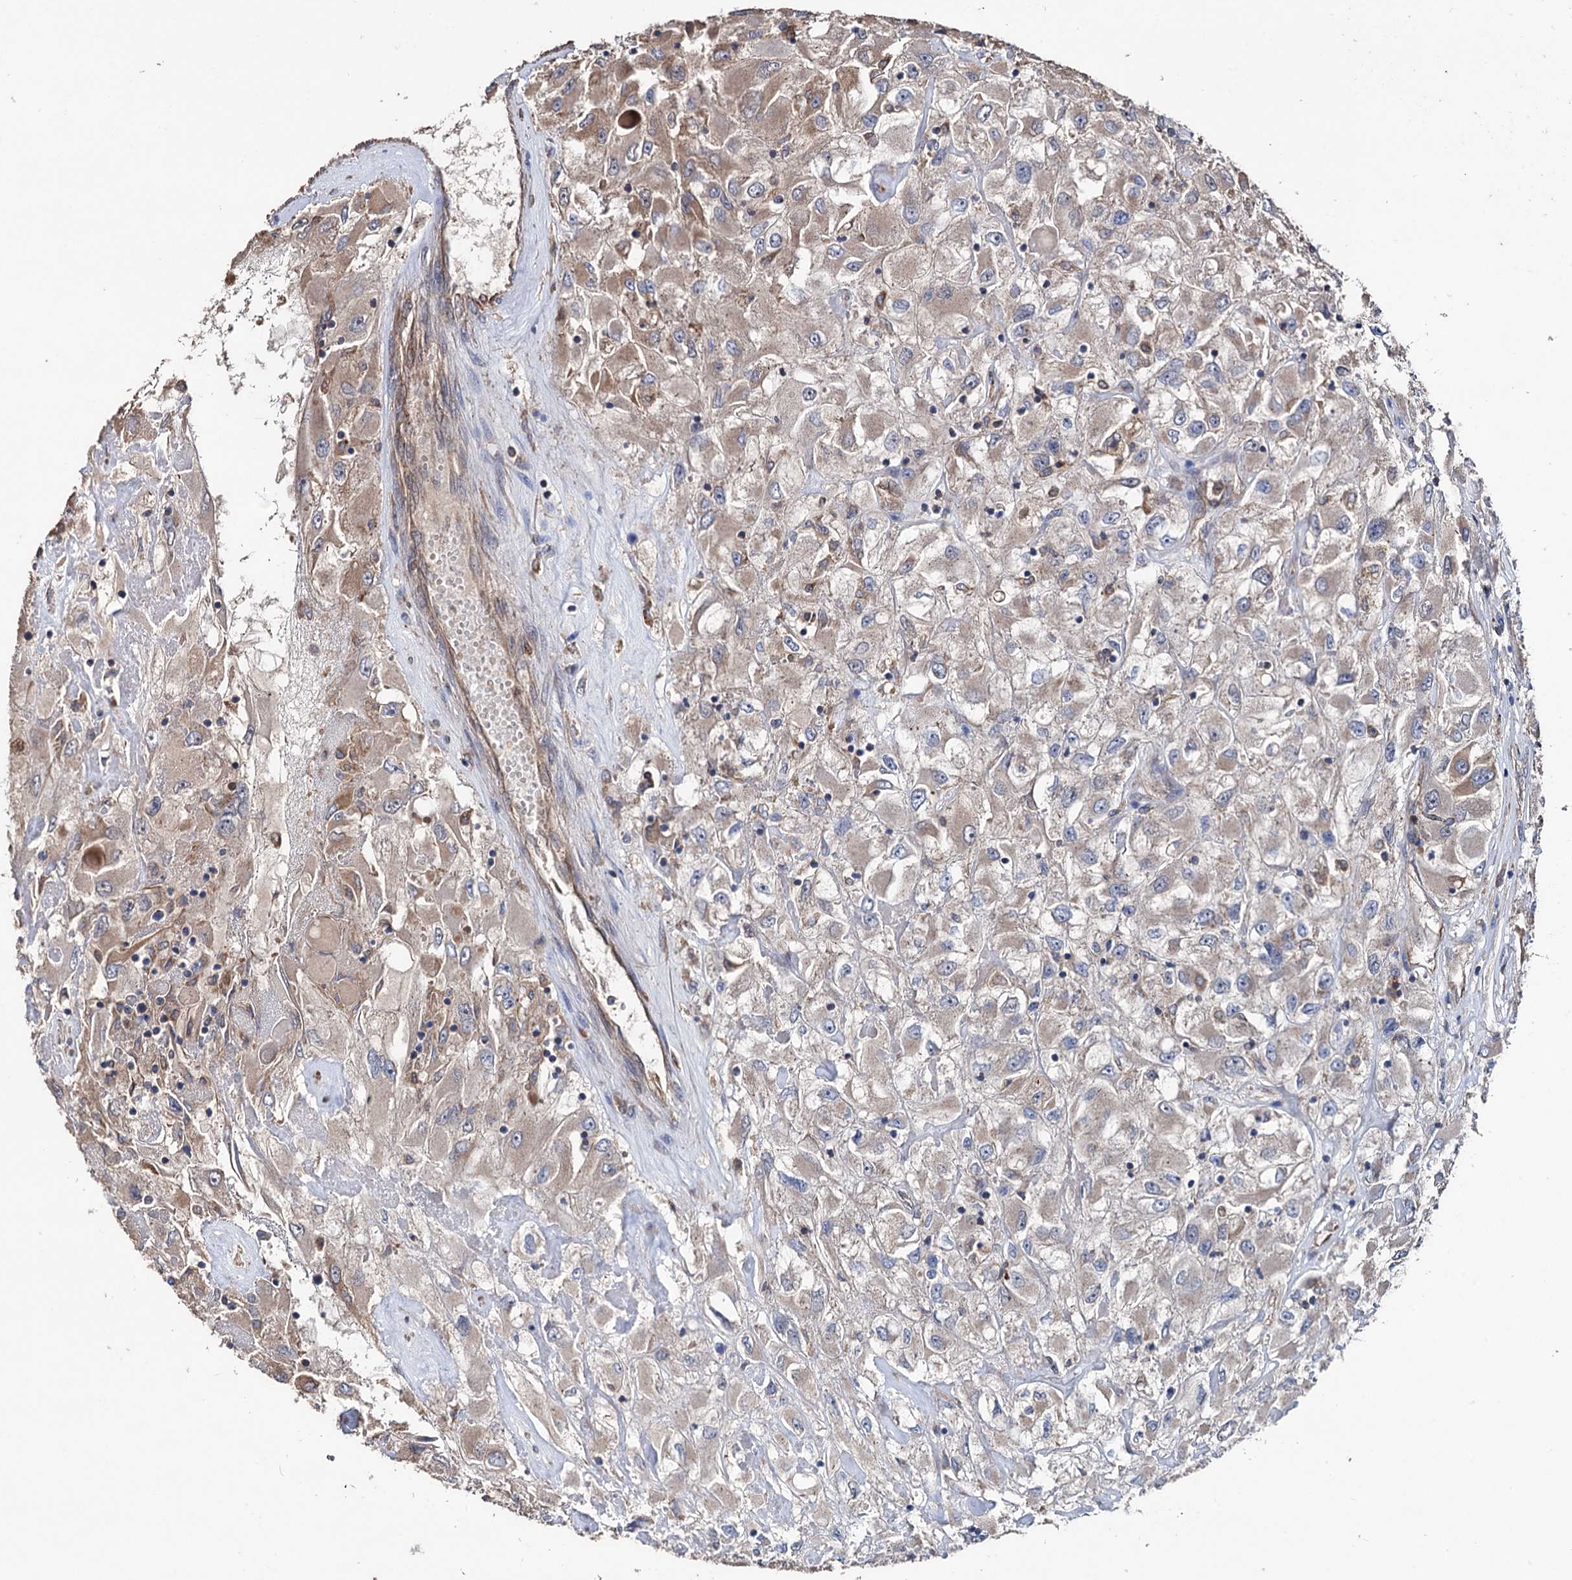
{"staining": {"intensity": "weak", "quantity": "<25%", "location": "cytoplasmic/membranous"}, "tissue": "renal cancer", "cell_type": "Tumor cells", "image_type": "cancer", "snomed": [{"axis": "morphology", "description": "Adenocarcinoma, NOS"}, {"axis": "topography", "description": "Kidney"}], "caption": "Image shows no significant protein expression in tumor cells of renal adenocarcinoma. (Stains: DAB (3,3'-diaminobenzidine) immunohistochemistry (IHC) with hematoxylin counter stain, Microscopy: brightfield microscopy at high magnification).", "gene": "STING1", "patient": {"sex": "female", "age": 52}}